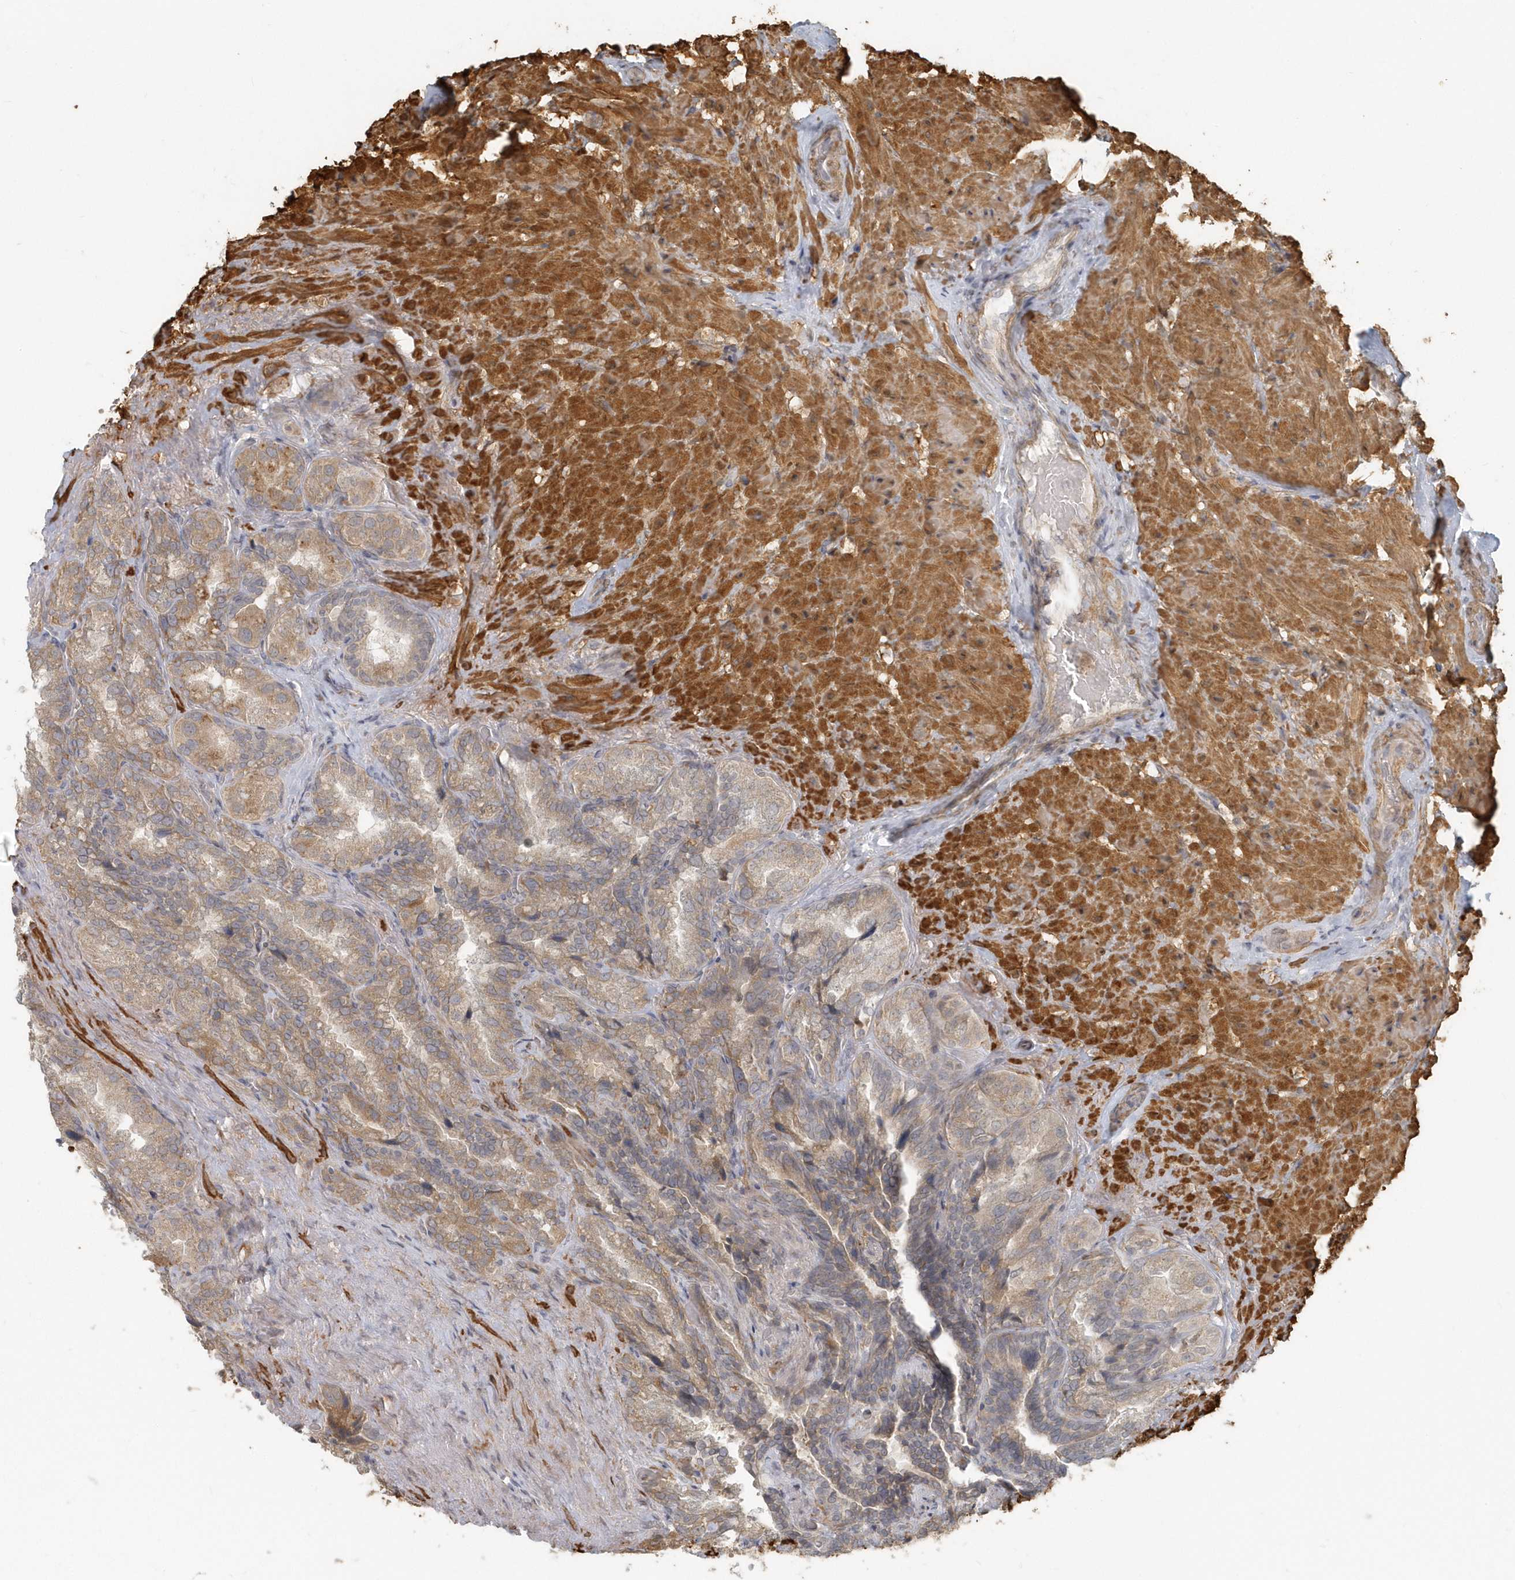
{"staining": {"intensity": "moderate", "quantity": "25%-75%", "location": "cytoplasmic/membranous"}, "tissue": "seminal vesicle", "cell_type": "Glandular cells", "image_type": "normal", "snomed": [{"axis": "morphology", "description": "Normal tissue, NOS"}, {"axis": "topography", "description": "Seminal veicle"}, {"axis": "topography", "description": "Peripheral nerve tissue"}], "caption": "Normal seminal vesicle shows moderate cytoplasmic/membranous expression in about 25%-75% of glandular cells, visualized by immunohistochemistry.", "gene": "NAPB", "patient": {"sex": "male", "age": 63}}